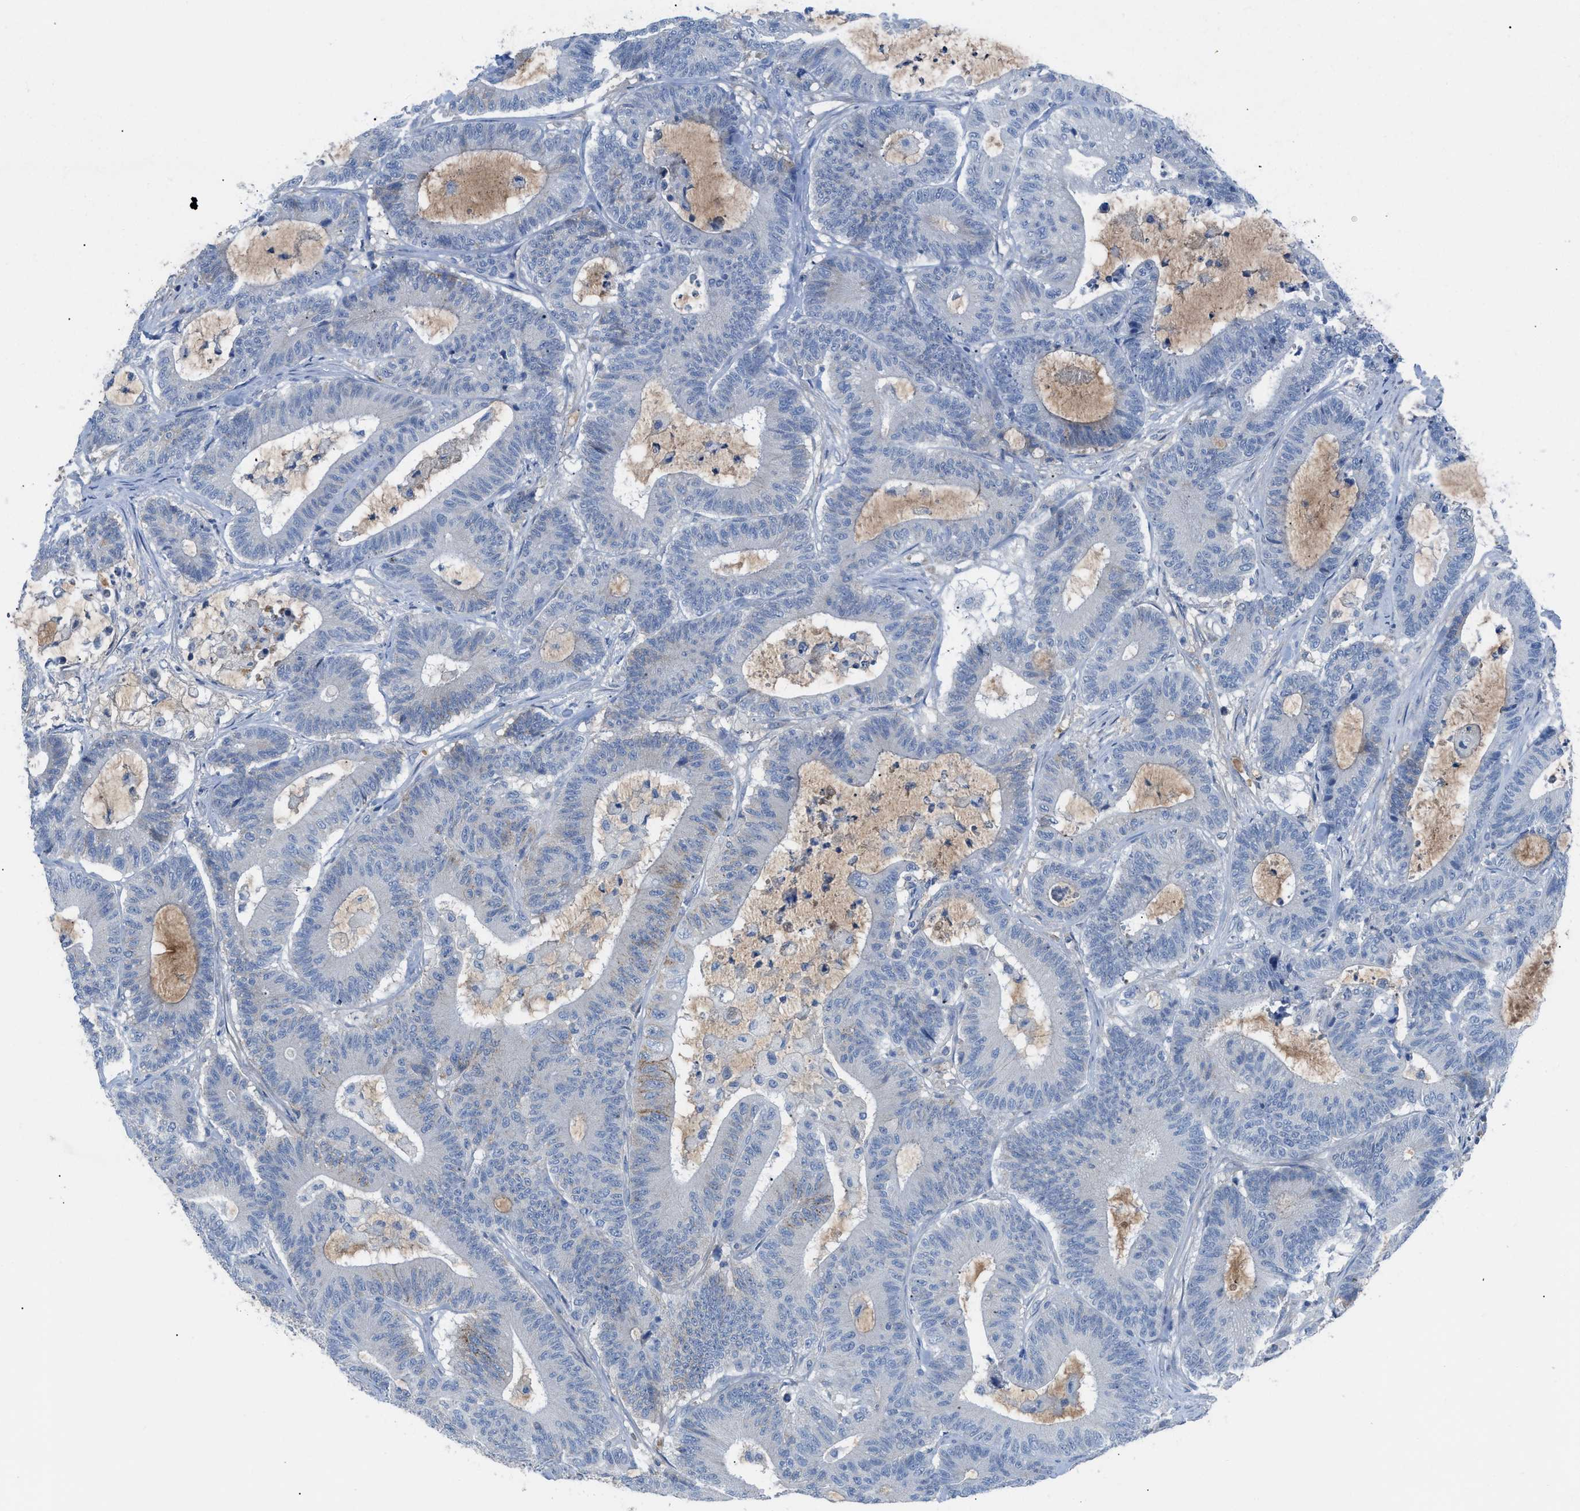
{"staining": {"intensity": "weak", "quantity": "<25%", "location": "cytoplasmic/membranous"}, "tissue": "colorectal cancer", "cell_type": "Tumor cells", "image_type": "cancer", "snomed": [{"axis": "morphology", "description": "Adenocarcinoma, NOS"}, {"axis": "topography", "description": "Colon"}], "caption": "High power microscopy image of an IHC image of colorectal cancer (adenocarcinoma), revealing no significant expression in tumor cells. (Brightfield microscopy of DAB immunohistochemistry at high magnification).", "gene": "HPX", "patient": {"sex": "female", "age": 84}}